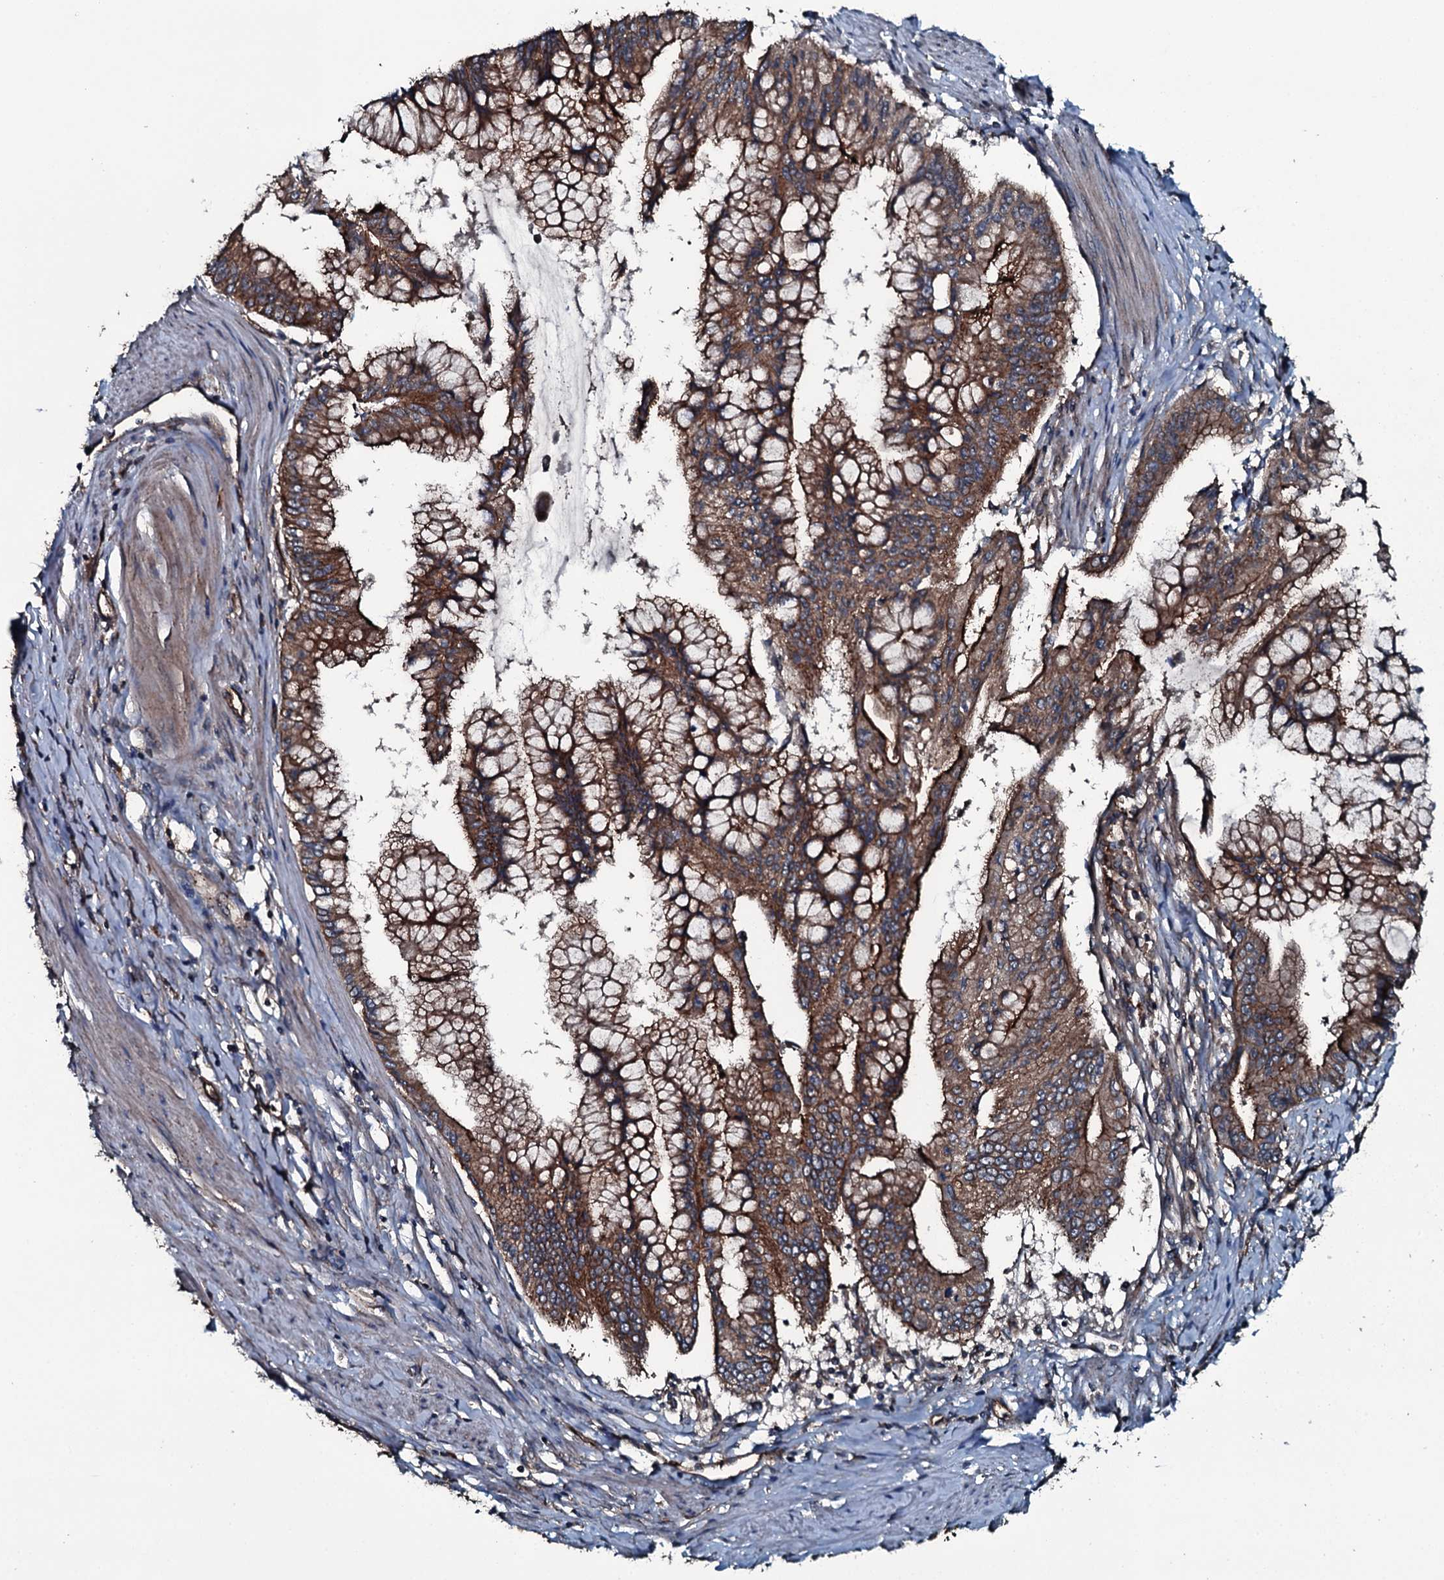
{"staining": {"intensity": "moderate", "quantity": ">75%", "location": "cytoplasmic/membranous"}, "tissue": "pancreatic cancer", "cell_type": "Tumor cells", "image_type": "cancer", "snomed": [{"axis": "morphology", "description": "Adenocarcinoma, NOS"}, {"axis": "topography", "description": "Pancreas"}], "caption": "Approximately >75% of tumor cells in human pancreatic cancer (adenocarcinoma) show moderate cytoplasmic/membranous protein staining as visualized by brown immunohistochemical staining.", "gene": "TRIM7", "patient": {"sex": "male", "age": 46}}